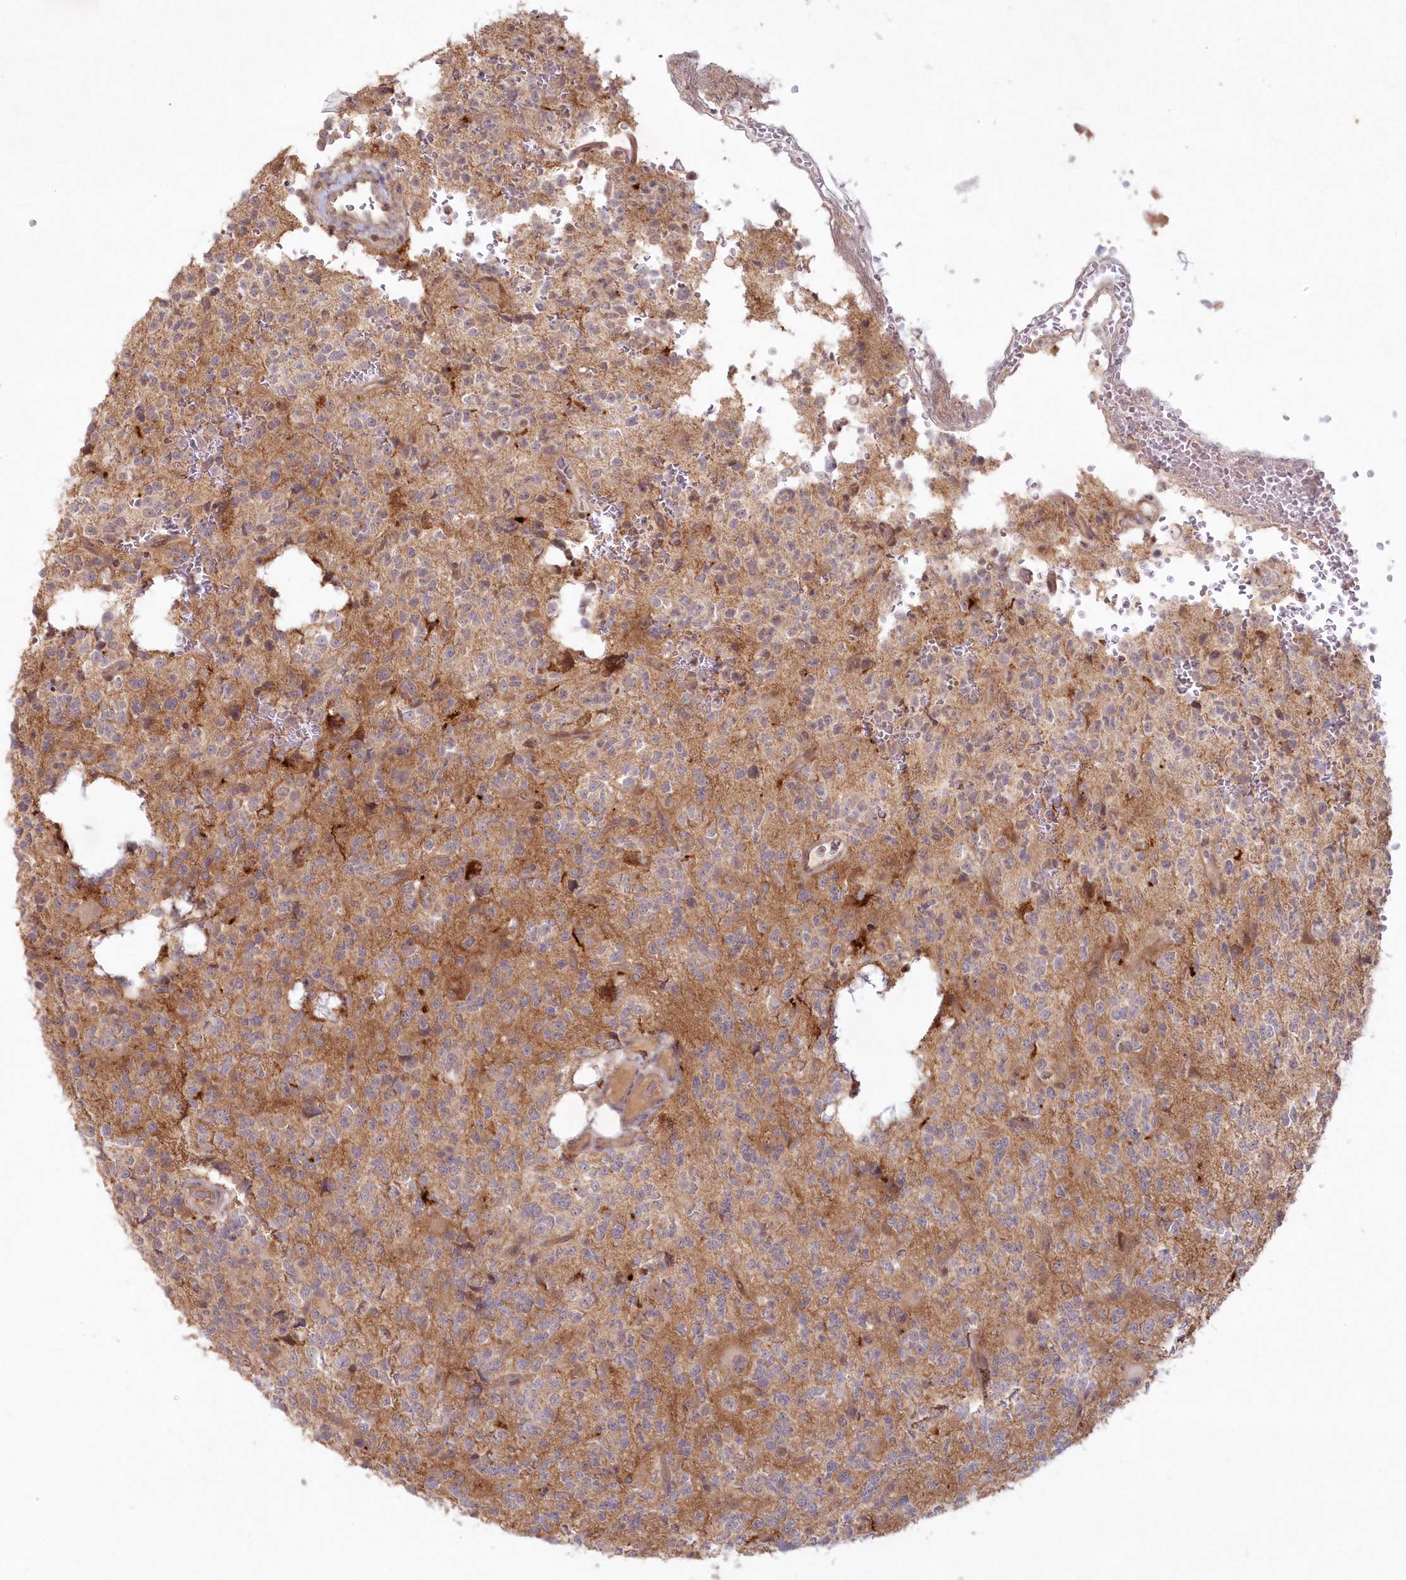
{"staining": {"intensity": "weak", "quantity": "25%-75%", "location": "cytoplasmic/membranous"}, "tissue": "glioma", "cell_type": "Tumor cells", "image_type": "cancer", "snomed": [{"axis": "morphology", "description": "Glioma, malignant, High grade"}, {"axis": "topography", "description": "Brain"}], "caption": "High-magnification brightfield microscopy of malignant glioma (high-grade) stained with DAB (3,3'-diaminobenzidine) (brown) and counterstained with hematoxylin (blue). tumor cells exhibit weak cytoplasmic/membranous staining is appreciated in about25%-75% of cells.", "gene": "TOGARAM2", "patient": {"sex": "female", "age": 62}}